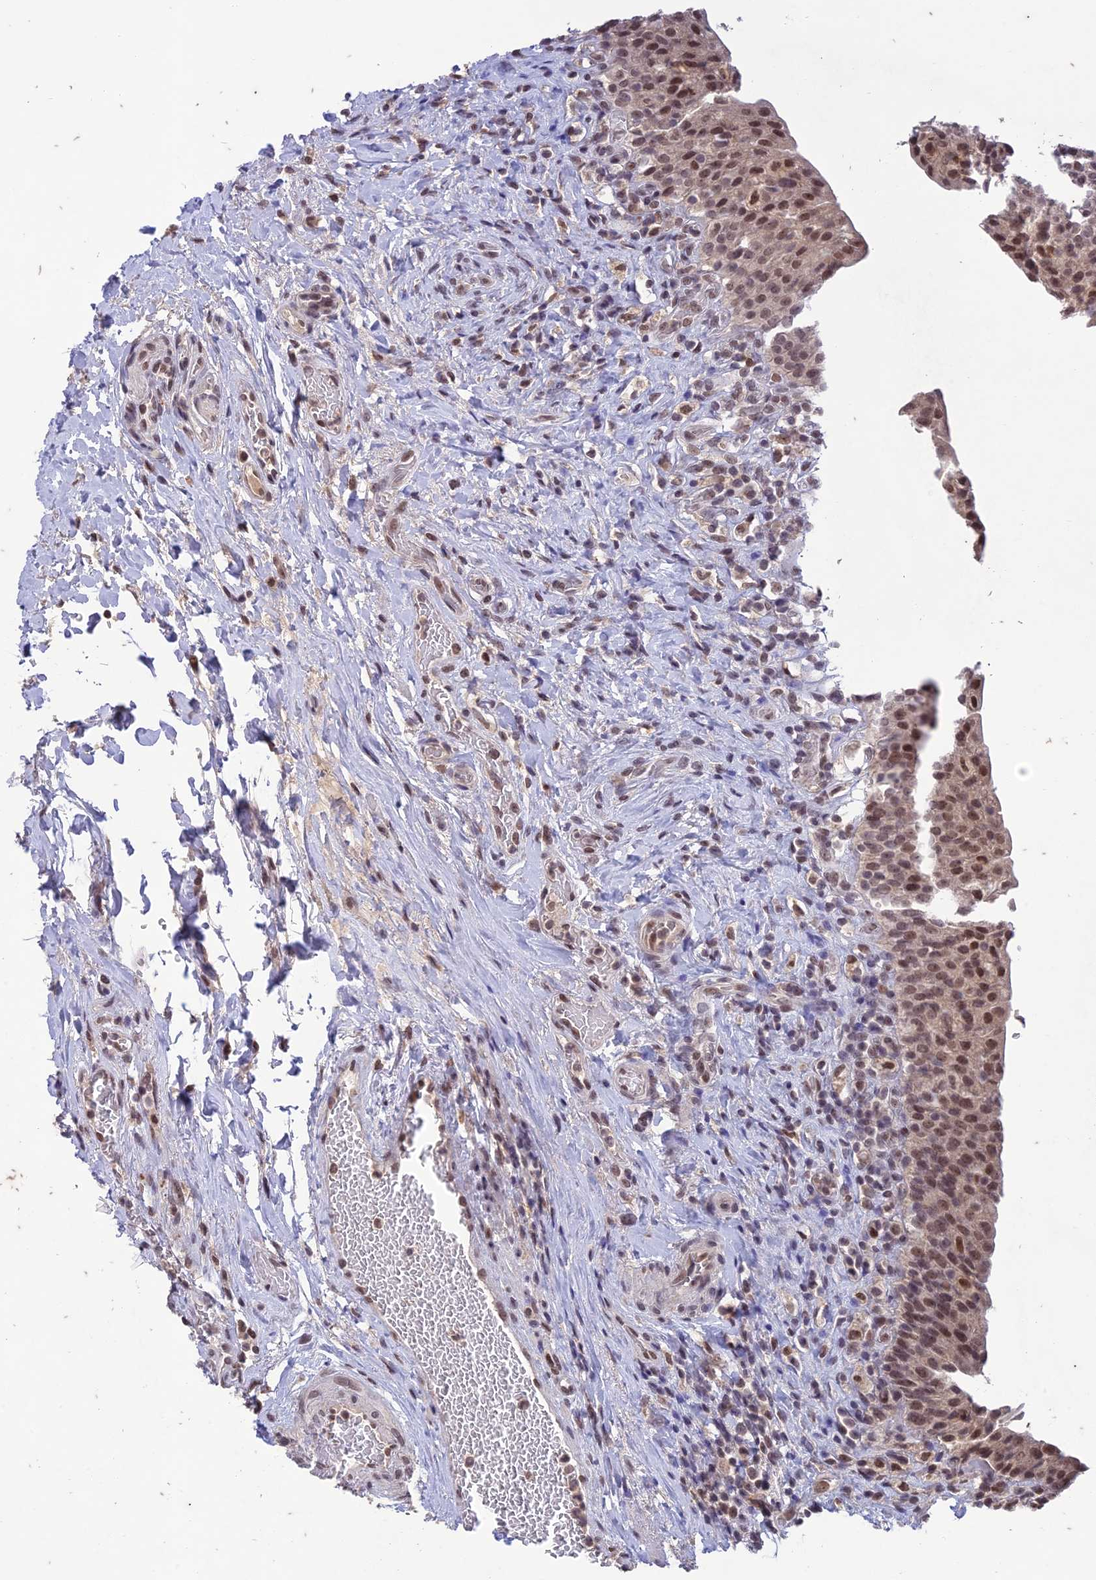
{"staining": {"intensity": "moderate", "quantity": ">75%", "location": "nuclear"}, "tissue": "urinary bladder", "cell_type": "Urothelial cells", "image_type": "normal", "snomed": [{"axis": "morphology", "description": "Normal tissue, NOS"}, {"axis": "morphology", "description": "Inflammation, NOS"}, {"axis": "topography", "description": "Urinary bladder"}], "caption": "Moderate nuclear positivity for a protein is present in approximately >75% of urothelial cells of benign urinary bladder using immunohistochemistry (IHC).", "gene": "POP4", "patient": {"sex": "male", "age": 64}}